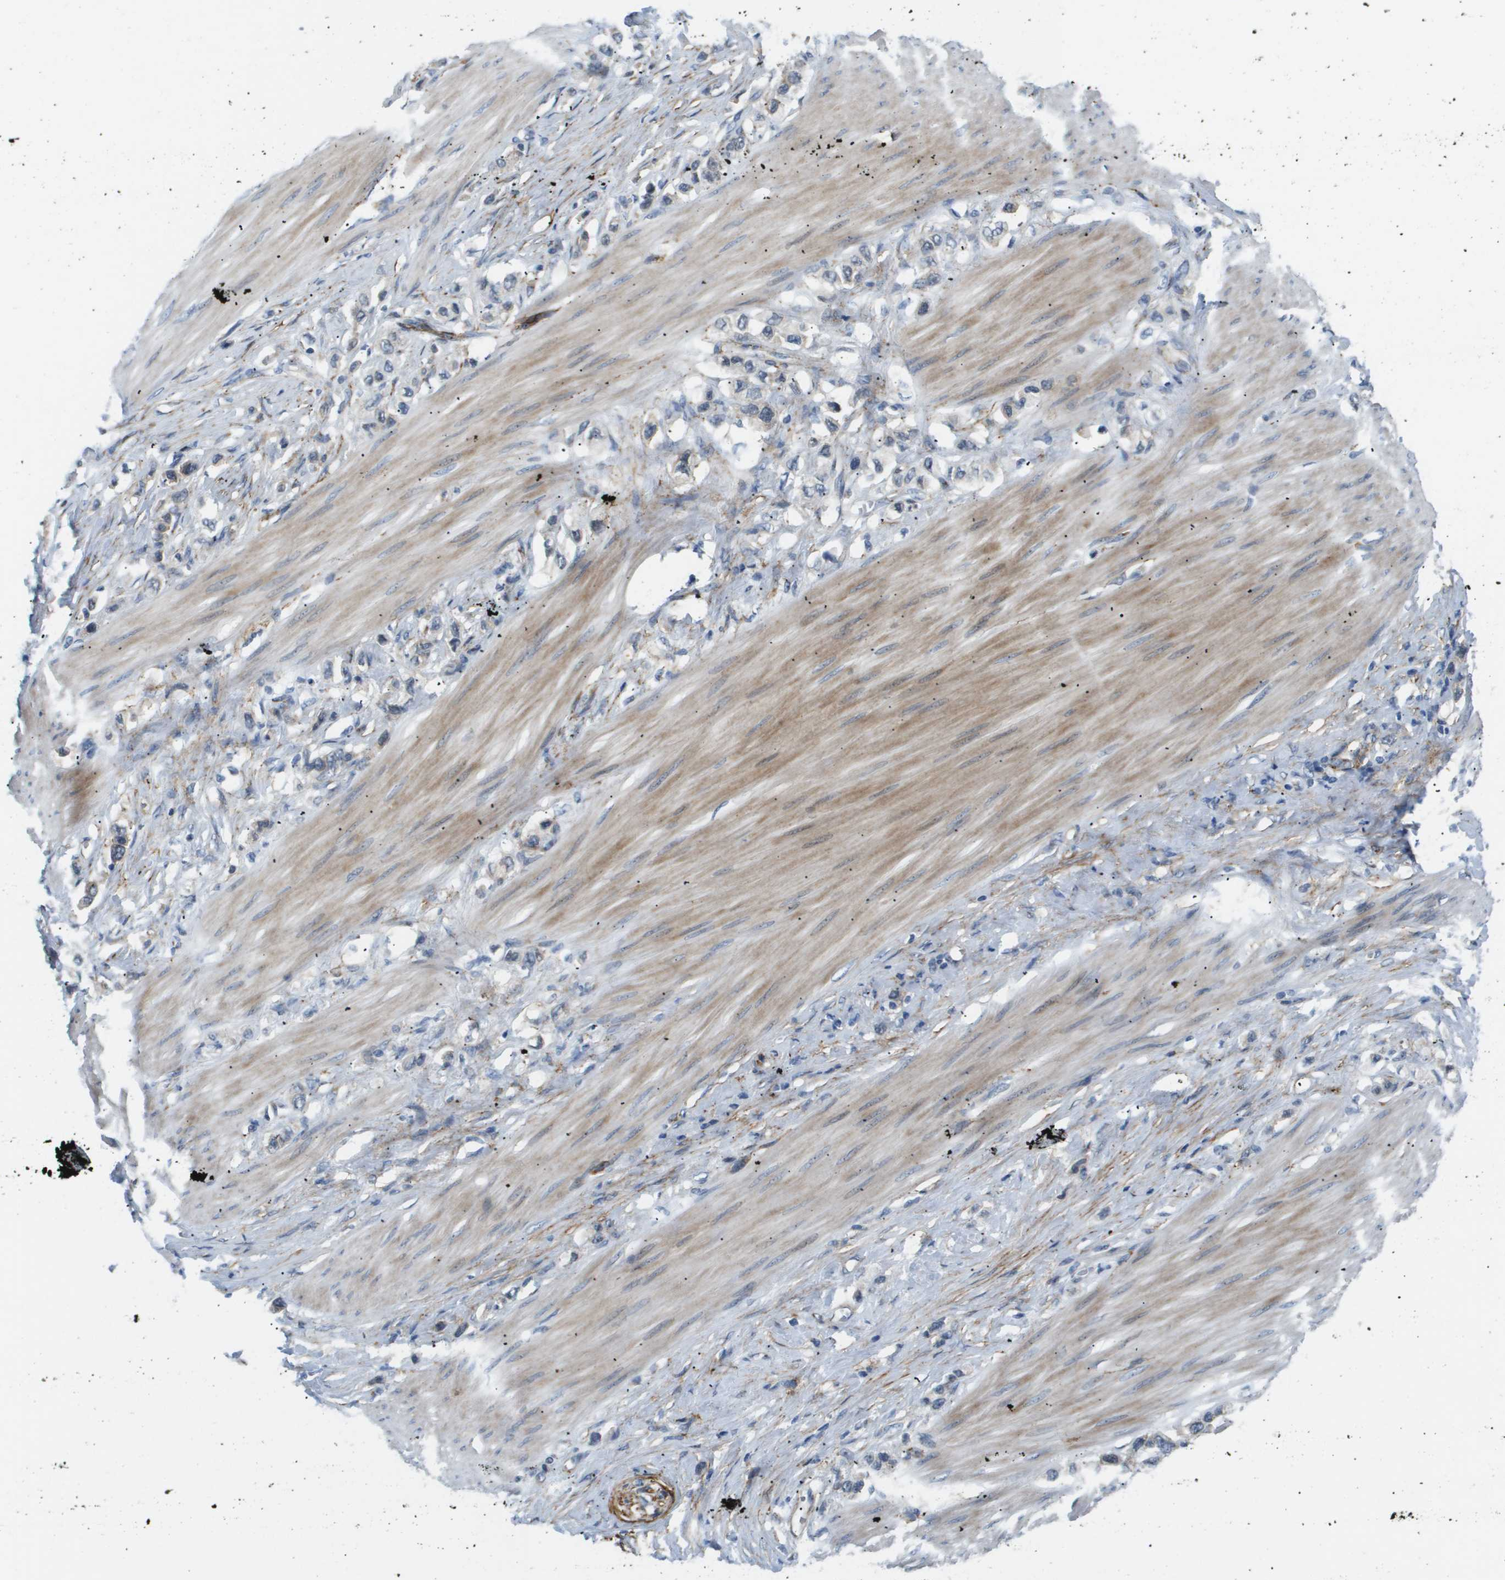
{"staining": {"intensity": "negative", "quantity": "none", "location": "none"}, "tissue": "stomach cancer", "cell_type": "Tumor cells", "image_type": "cancer", "snomed": [{"axis": "morphology", "description": "Adenocarcinoma, NOS"}, {"axis": "topography", "description": "Stomach"}], "caption": "Photomicrograph shows no protein staining in tumor cells of stomach adenocarcinoma tissue. (DAB immunohistochemistry, high magnification).", "gene": "OTUD5", "patient": {"sex": "female", "age": 65}}